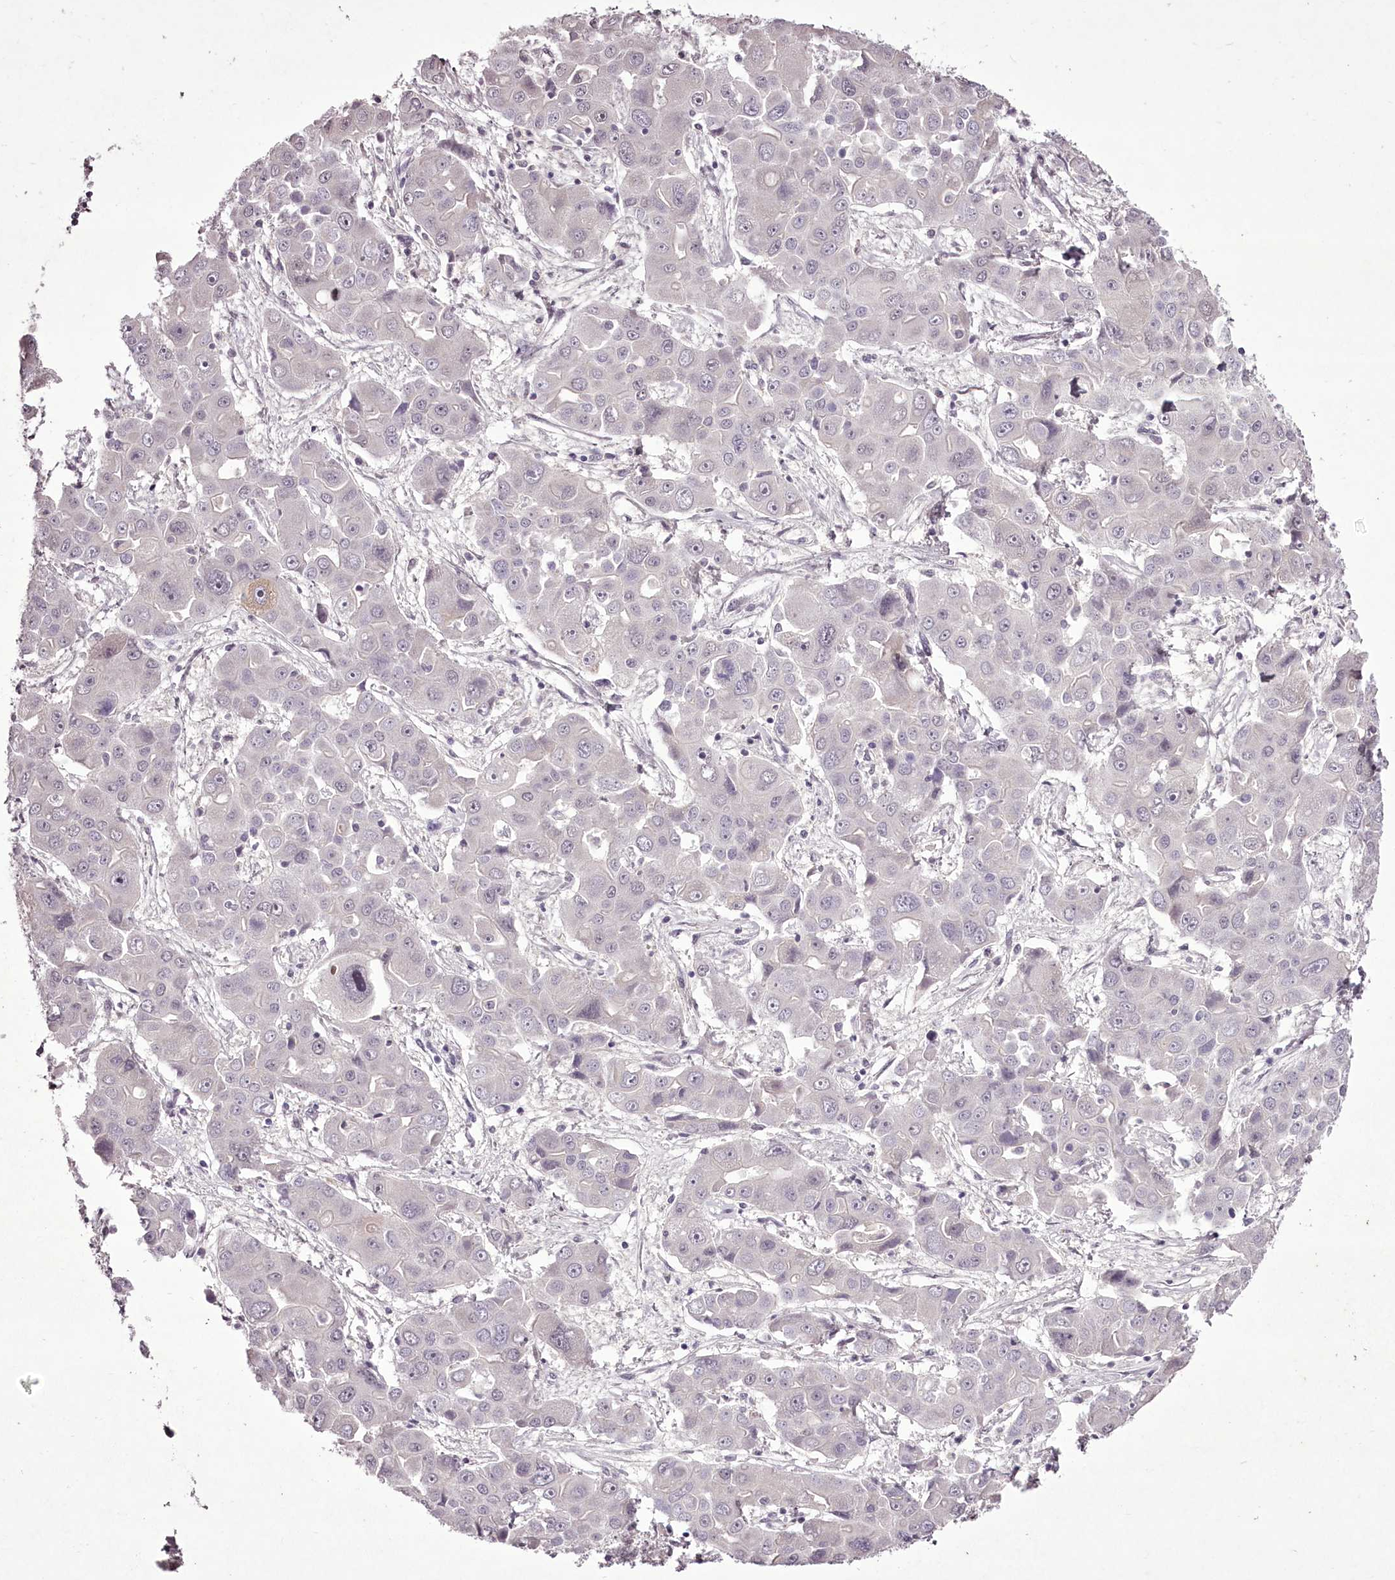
{"staining": {"intensity": "negative", "quantity": "none", "location": "none"}, "tissue": "liver cancer", "cell_type": "Tumor cells", "image_type": "cancer", "snomed": [{"axis": "morphology", "description": "Cholangiocarcinoma"}, {"axis": "topography", "description": "Liver"}], "caption": "High power microscopy histopathology image of an immunohistochemistry (IHC) photomicrograph of liver cholangiocarcinoma, revealing no significant expression in tumor cells.", "gene": "C1orf56", "patient": {"sex": "male", "age": 67}}